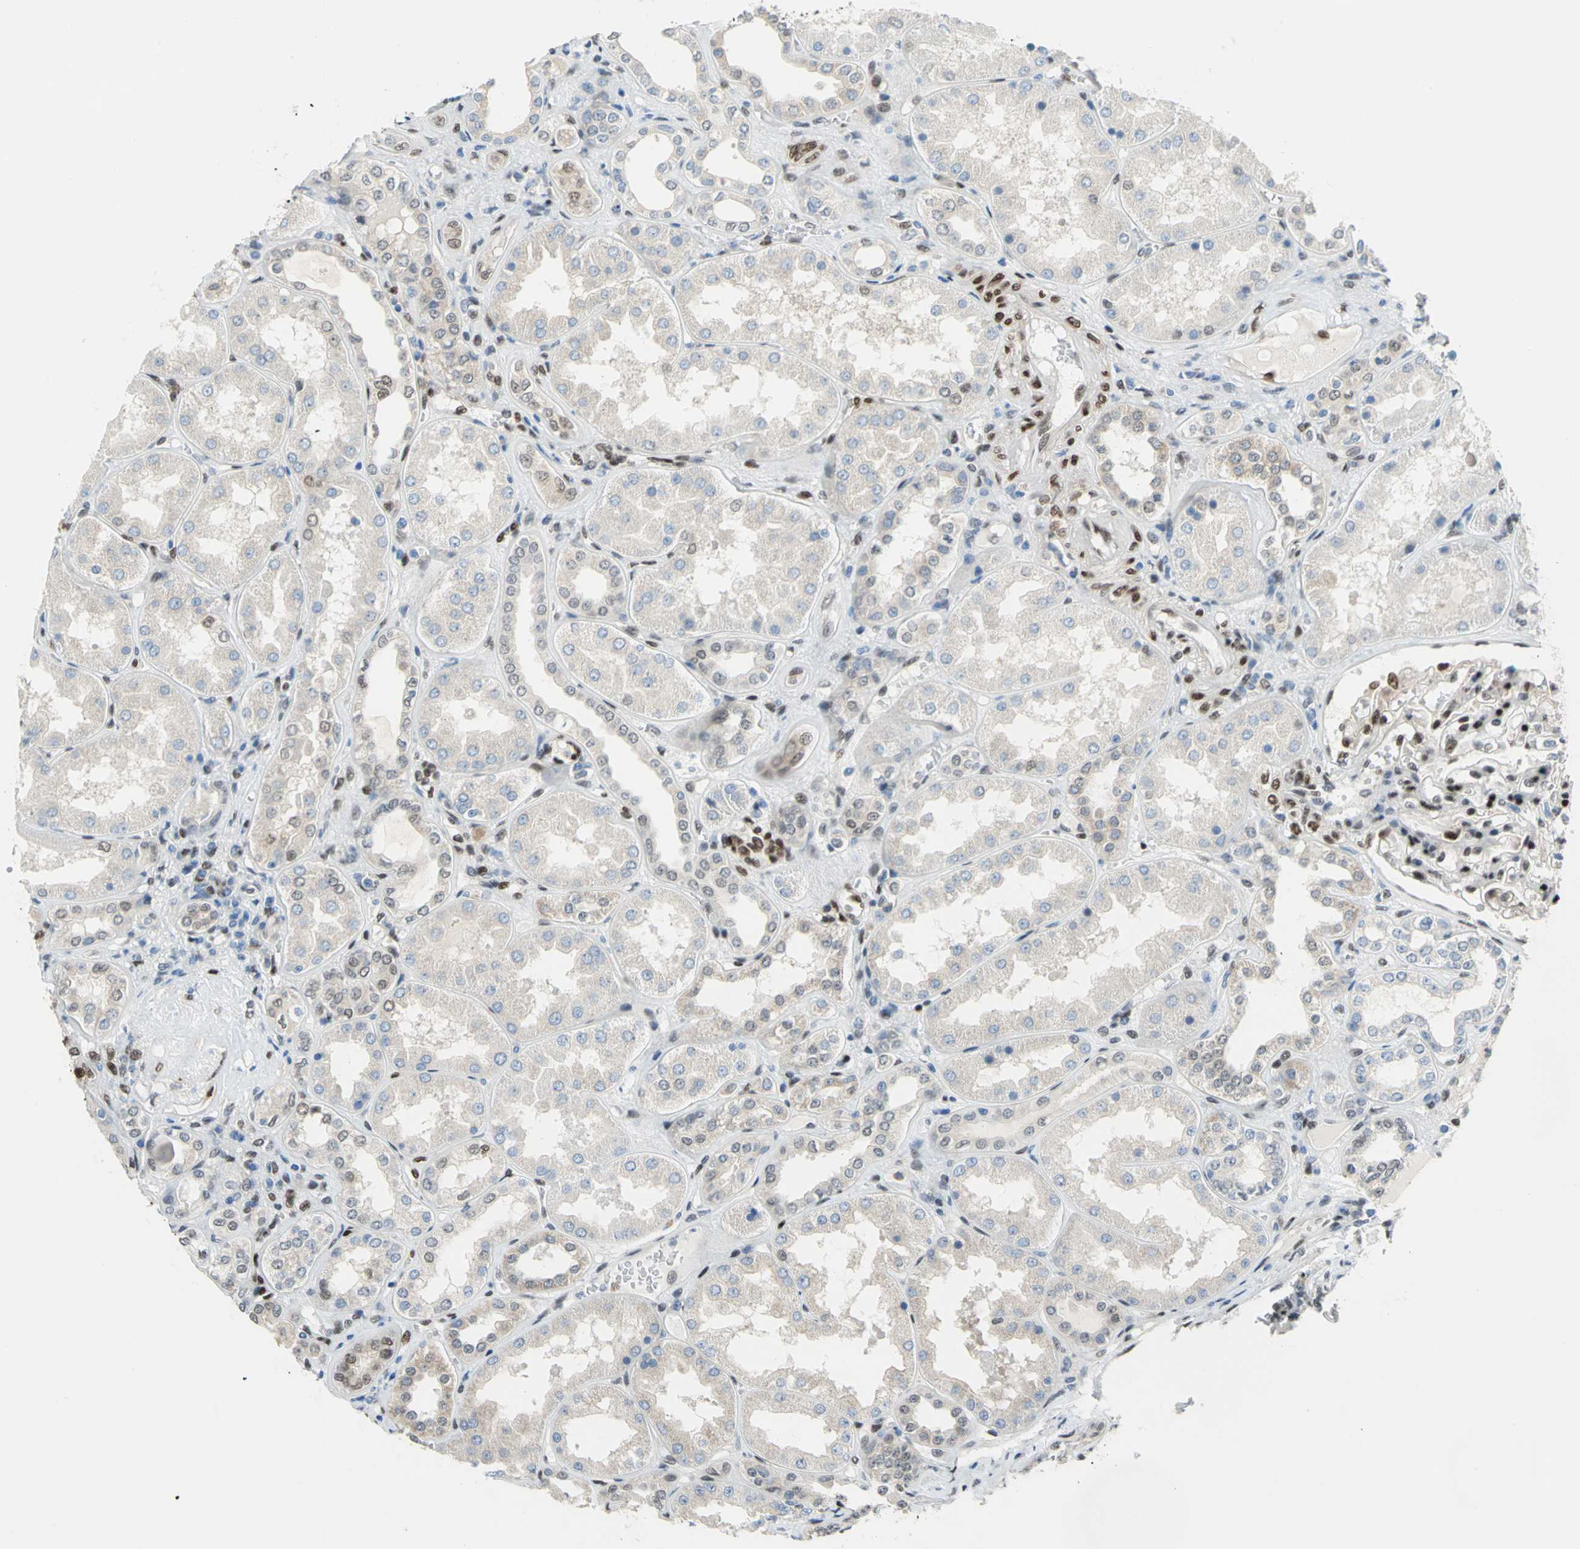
{"staining": {"intensity": "strong", "quantity": ">75%", "location": "nuclear"}, "tissue": "kidney", "cell_type": "Cells in glomeruli", "image_type": "normal", "snomed": [{"axis": "morphology", "description": "Normal tissue, NOS"}, {"axis": "topography", "description": "Kidney"}], "caption": "Human kidney stained for a protein (brown) exhibits strong nuclear positive expression in approximately >75% of cells in glomeruli.", "gene": "RBFOX2", "patient": {"sex": "female", "age": 56}}